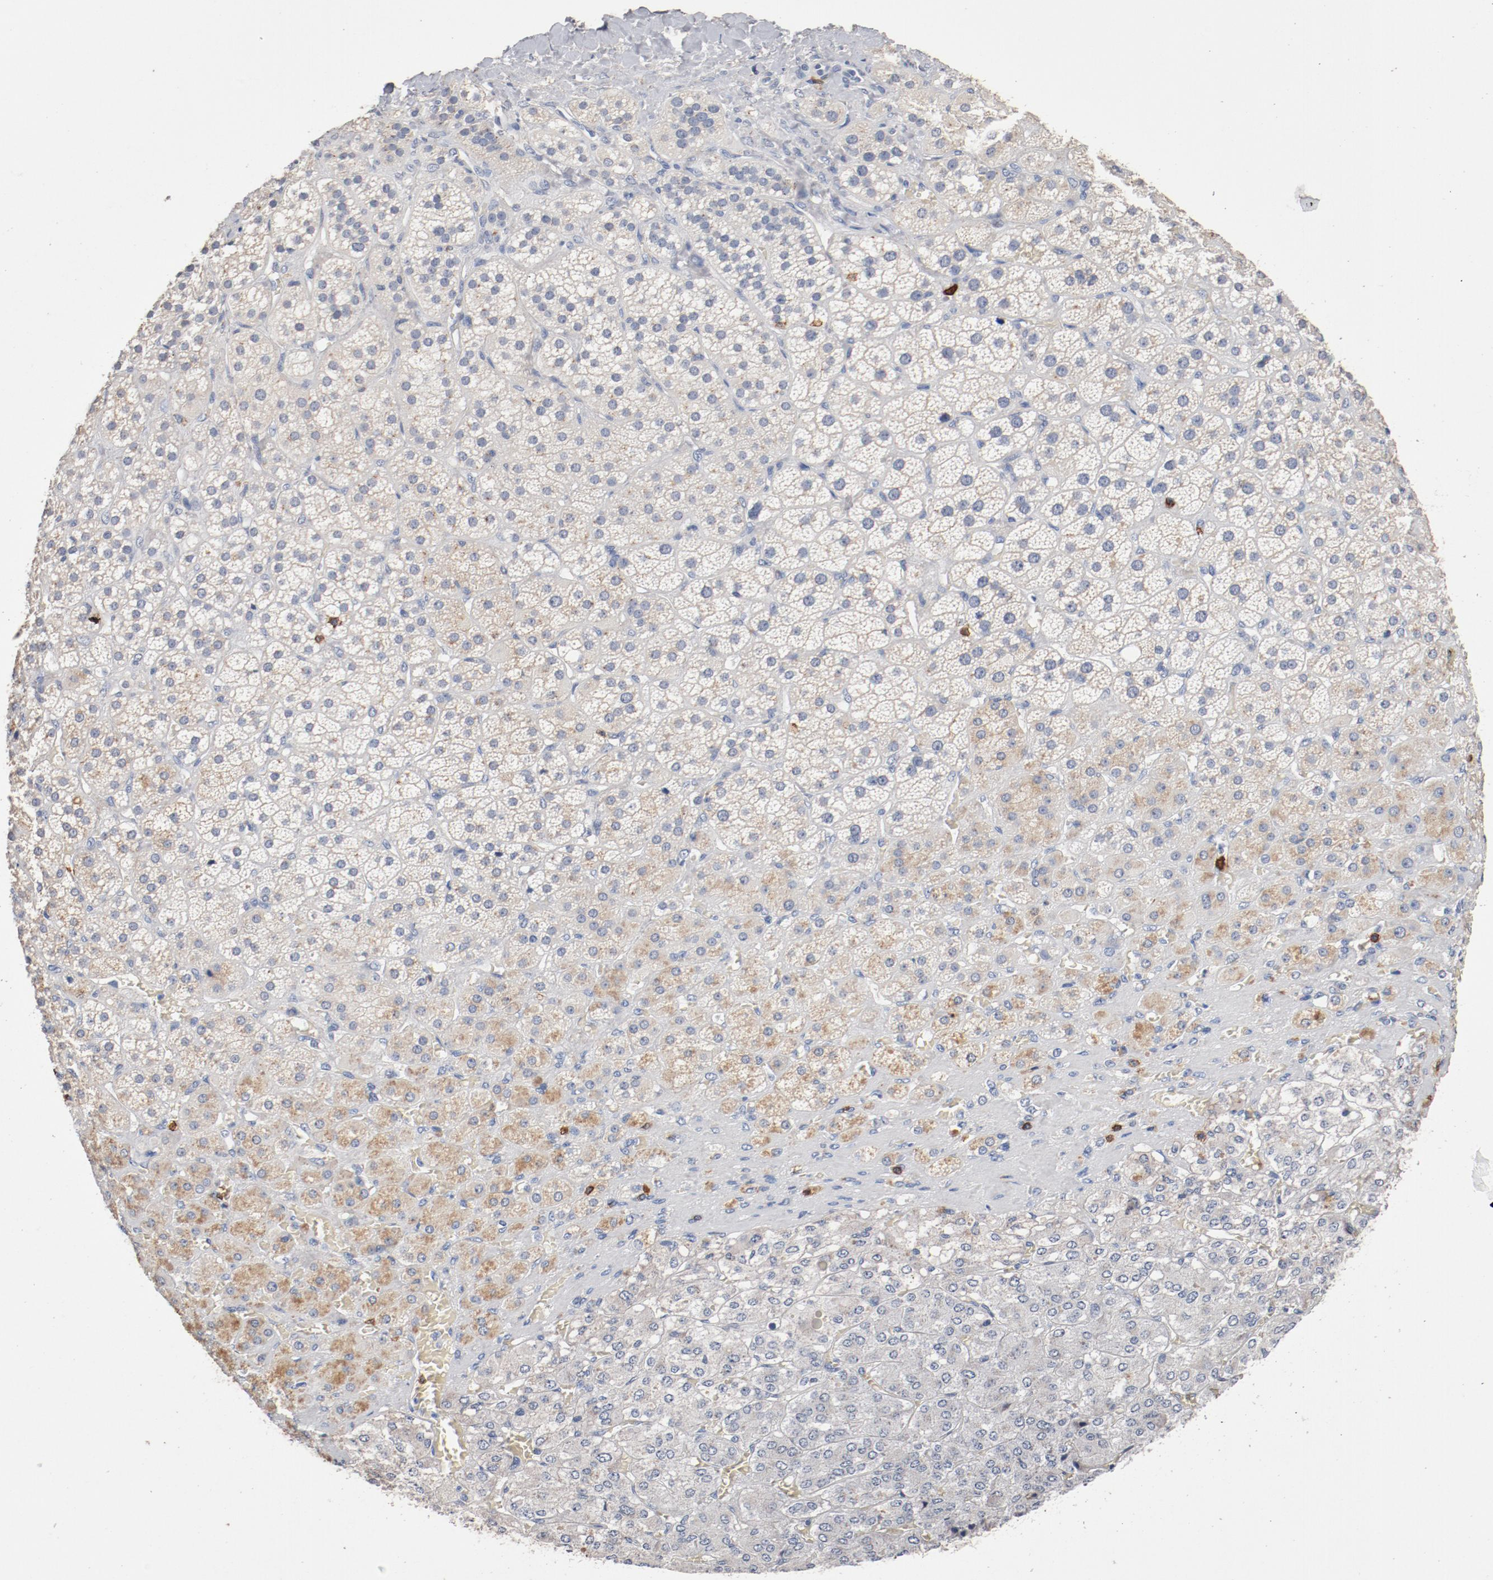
{"staining": {"intensity": "negative", "quantity": "none", "location": "none"}, "tissue": "adrenal gland", "cell_type": "Glandular cells", "image_type": "normal", "snomed": [{"axis": "morphology", "description": "Normal tissue, NOS"}, {"axis": "topography", "description": "Adrenal gland"}], "caption": "Protein analysis of benign adrenal gland demonstrates no significant staining in glandular cells. The staining was performed using DAB (3,3'-diaminobenzidine) to visualize the protein expression in brown, while the nuclei were stained in blue with hematoxylin (Magnification: 20x).", "gene": "CD247", "patient": {"sex": "female", "age": 71}}